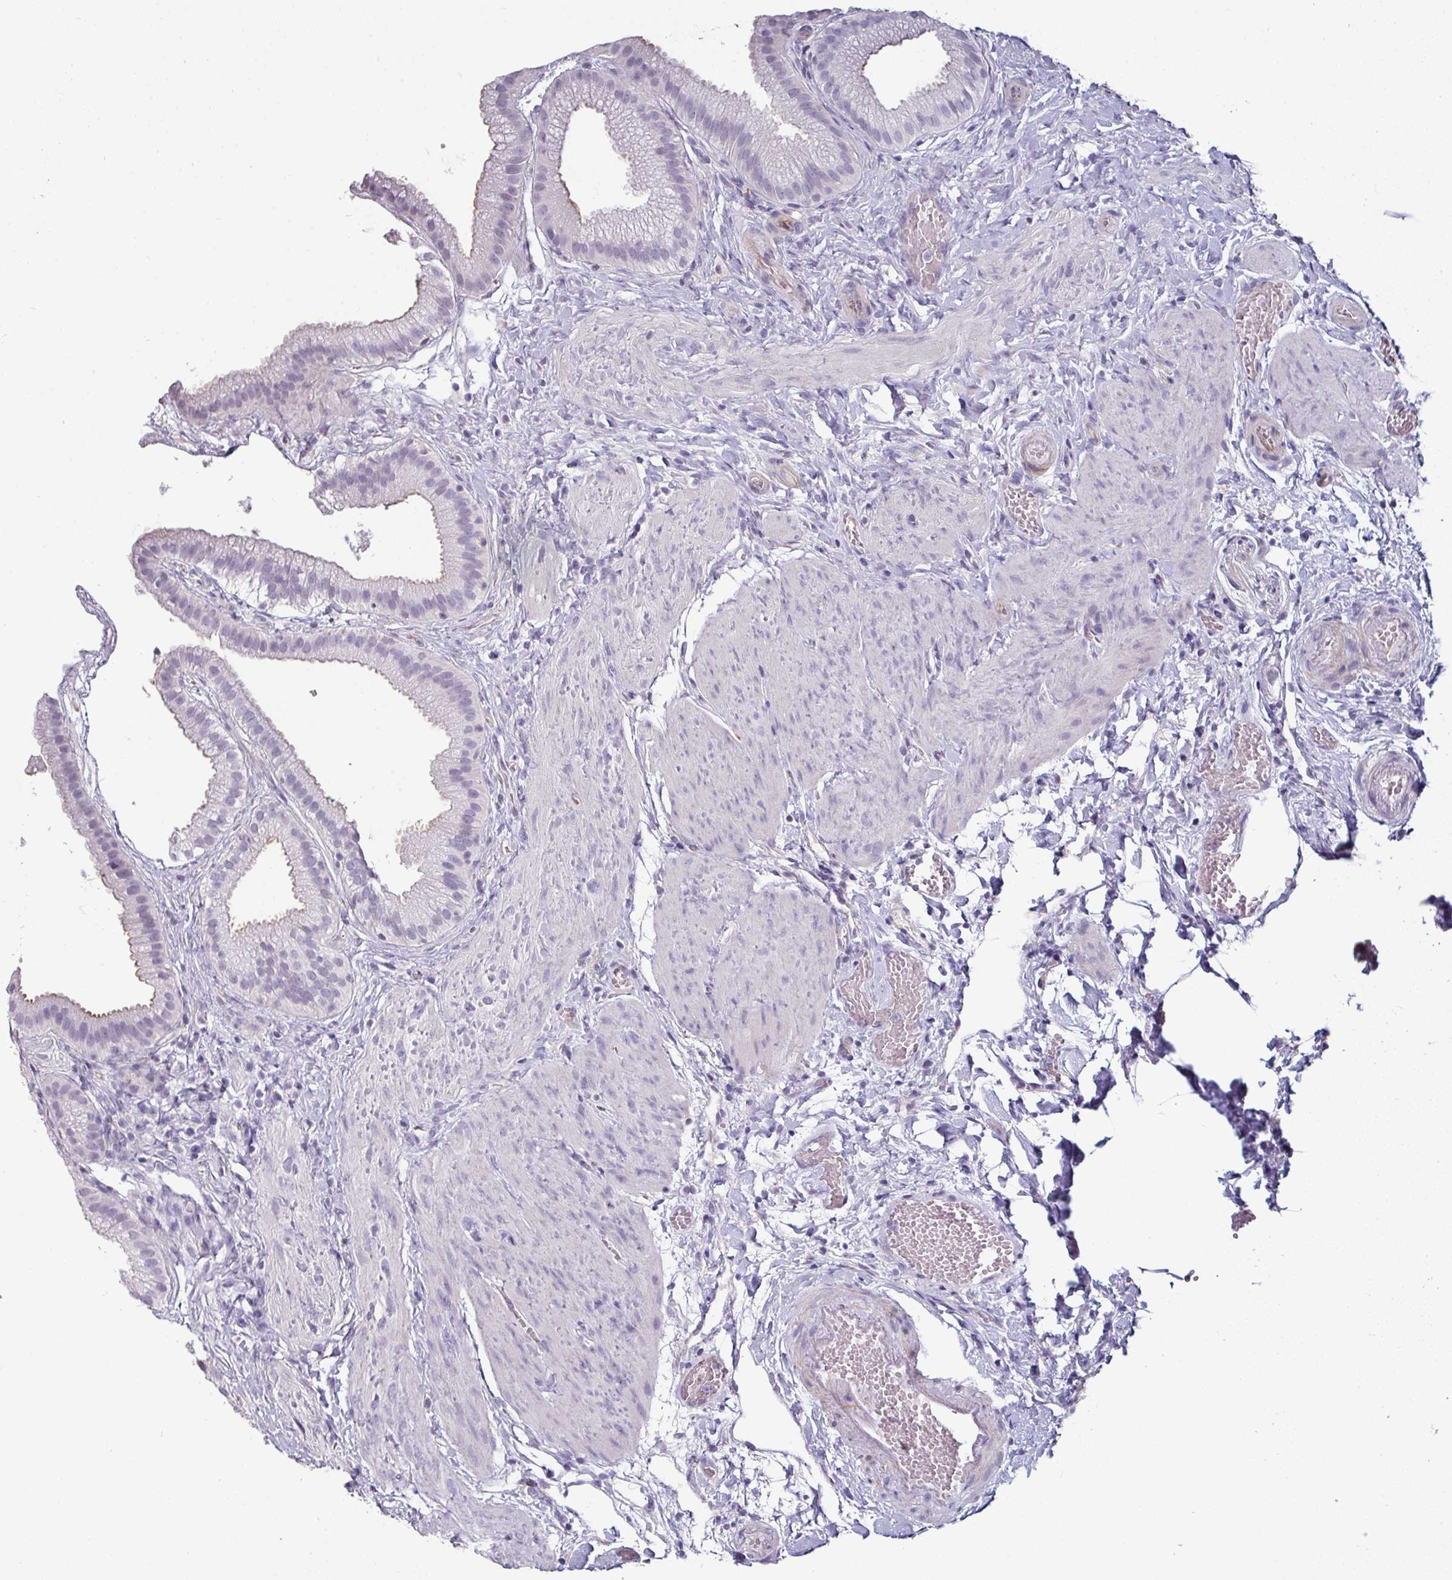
{"staining": {"intensity": "negative", "quantity": "none", "location": "none"}, "tissue": "gallbladder", "cell_type": "Glandular cells", "image_type": "normal", "snomed": [{"axis": "morphology", "description": "Normal tissue, NOS"}, {"axis": "topography", "description": "Gallbladder"}], "caption": "IHC micrograph of benign human gallbladder stained for a protein (brown), which demonstrates no staining in glandular cells.", "gene": "EYA3", "patient": {"sex": "female", "age": 63}}